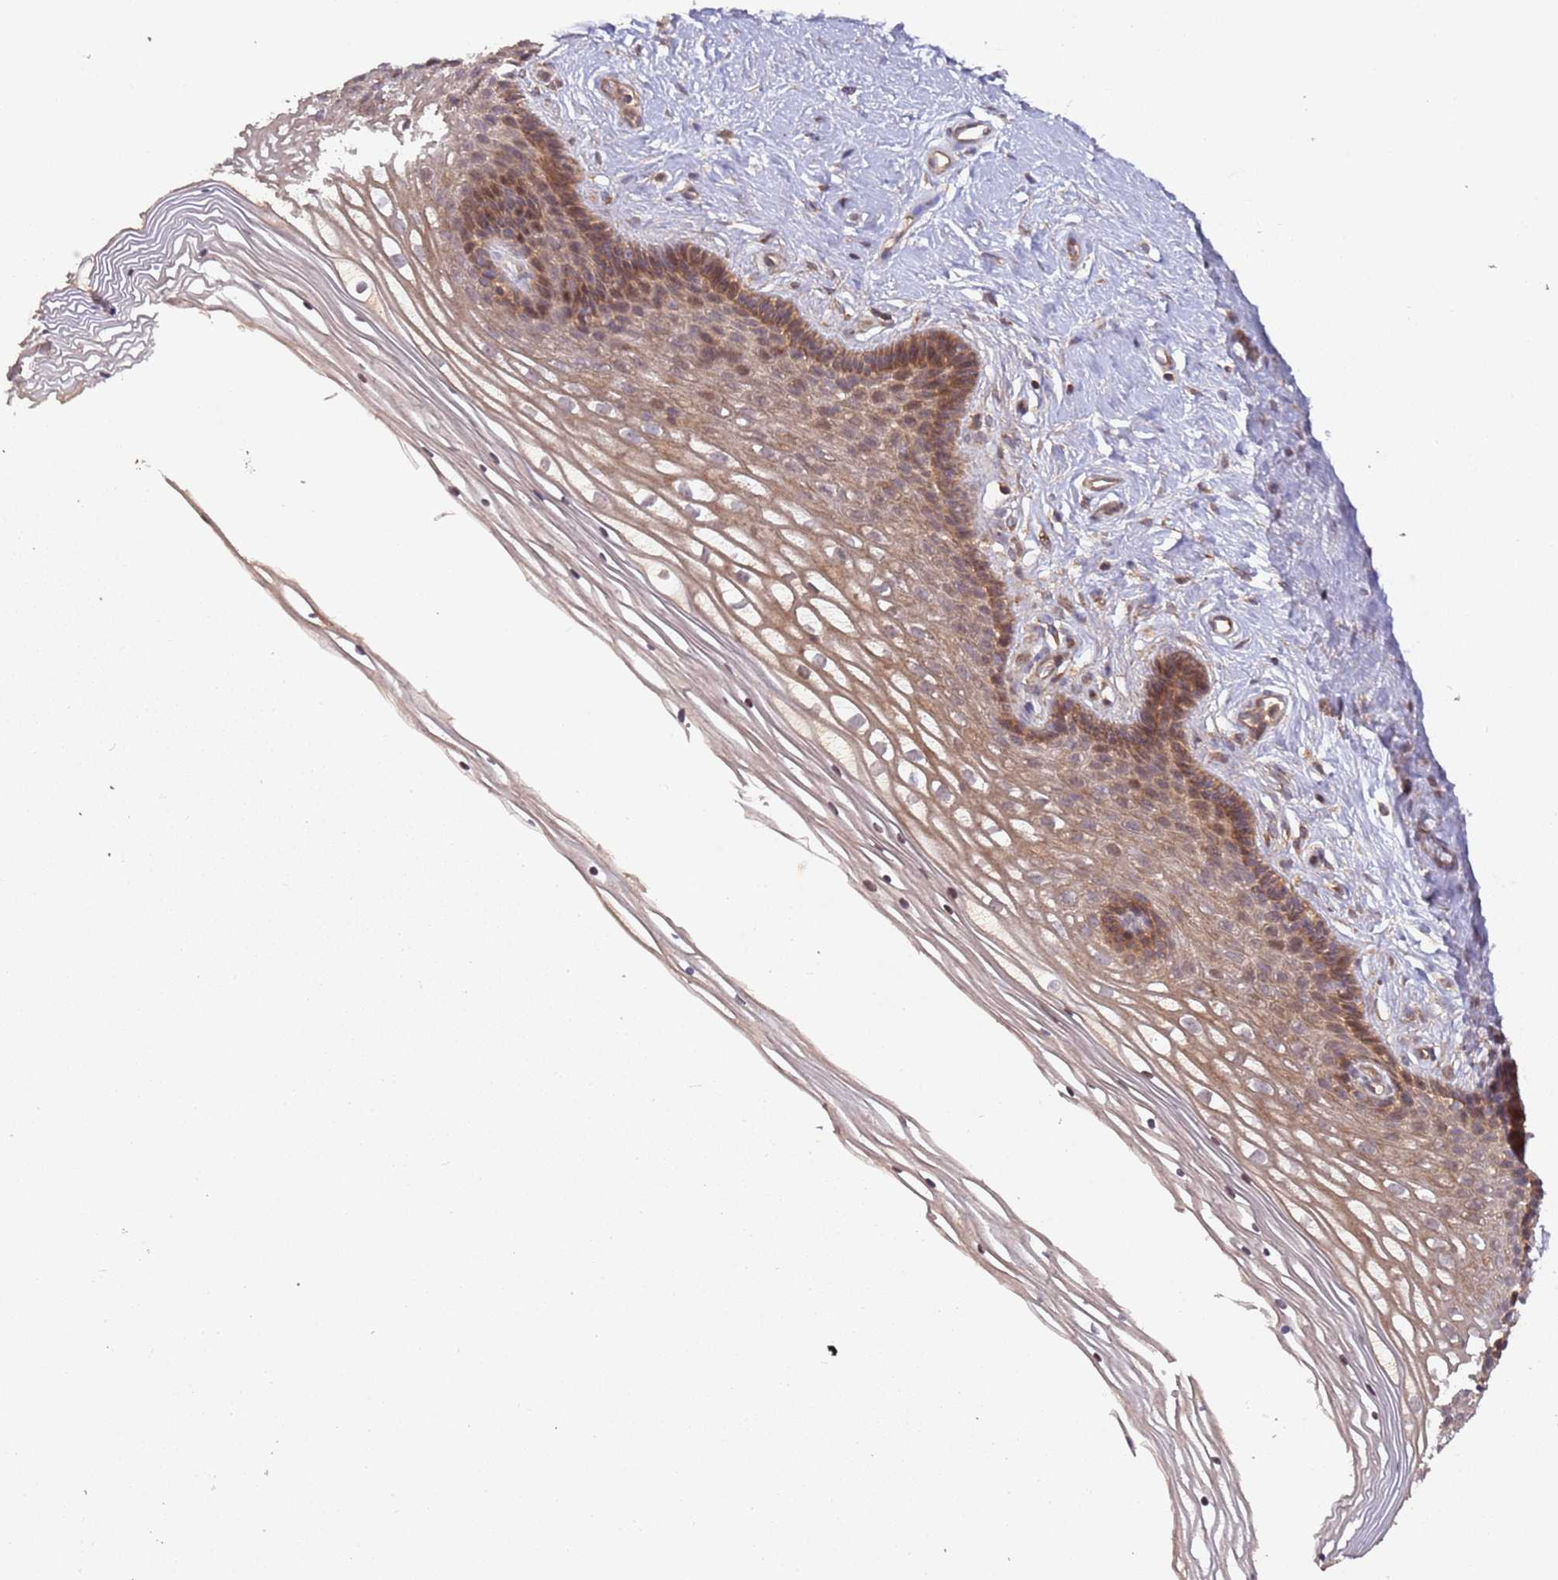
{"staining": {"intensity": "moderate", "quantity": ">75%", "location": "cytoplasmic/membranous"}, "tissue": "cervix", "cell_type": "Glandular cells", "image_type": "normal", "snomed": [{"axis": "morphology", "description": "Normal tissue, NOS"}, {"axis": "topography", "description": "Cervix"}], "caption": "Approximately >75% of glandular cells in unremarkable human cervix display moderate cytoplasmic/membranous protein positivity as visualized by brown immunohistochemical staining.", "gene": "KANSL1L", "patient": {"sex": "female", "age": 33}}